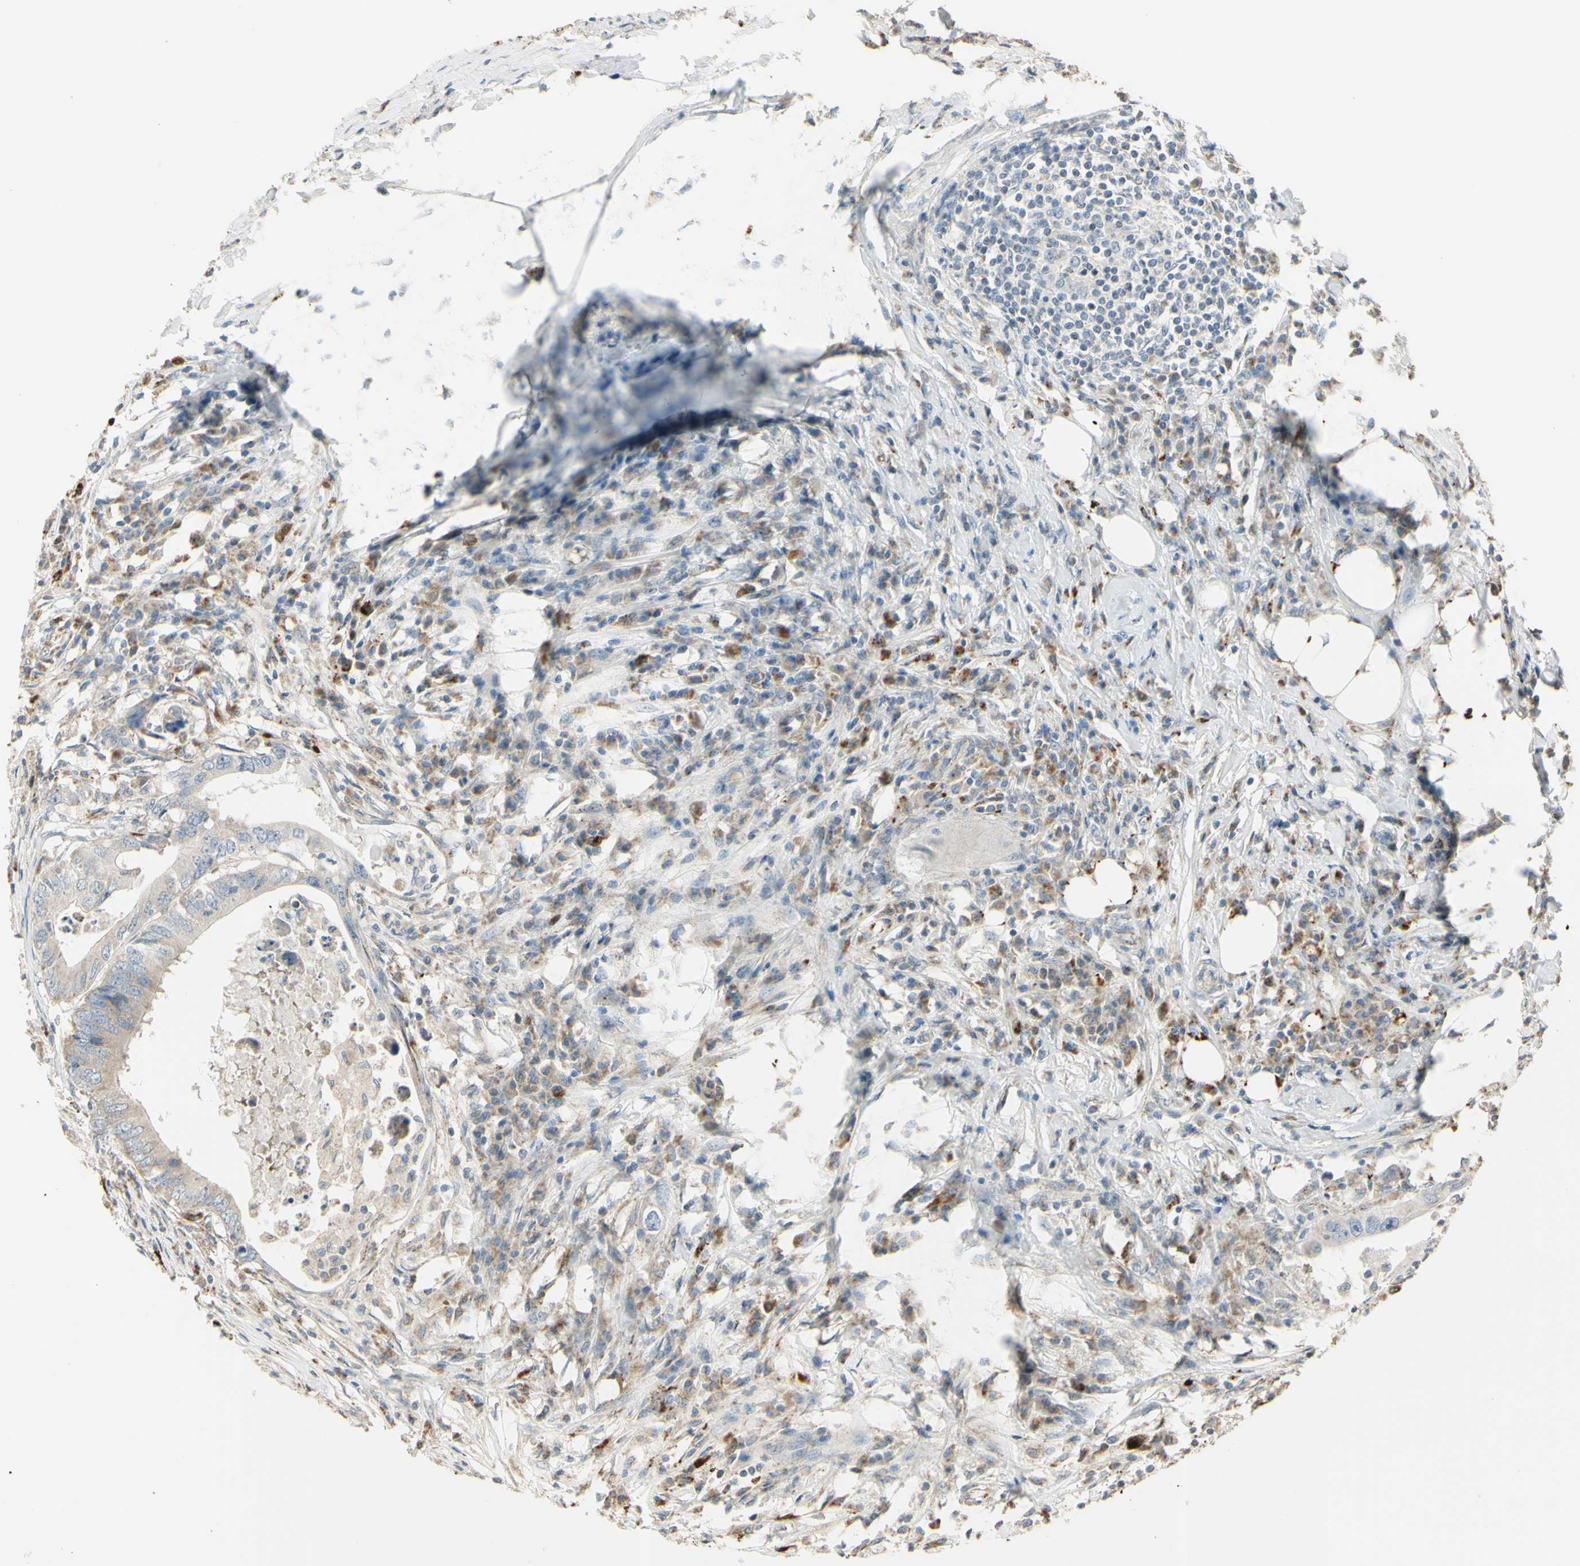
{"staining": {"intensity": "weak", "quantity": ">75%", "location": "cytoplasmic/membranous"}, "tissue": "colorectal cancer", "cell_type": "Tumor cells", "image_type": "cancer", "snomed": [{"axis": "morphology", "description": "Adenocarcinoma, NOS"}, {"axis": "topography", "description": "Colon"}], "caption": "Adenocarcinoma (colorectal) stained with immunohistochemistry (IHC) reveals weak cytoplasmic/membranous staining in about >75% of tumor cells. The protein is stained brown, and the nuclei are stained in blue (DAB (3,3'-diaminobenzidine) IHC with brightfield microscopy, high magnification).", "gene": "ANGPTL1", "patient": {"sex": "male", "age": 71}}